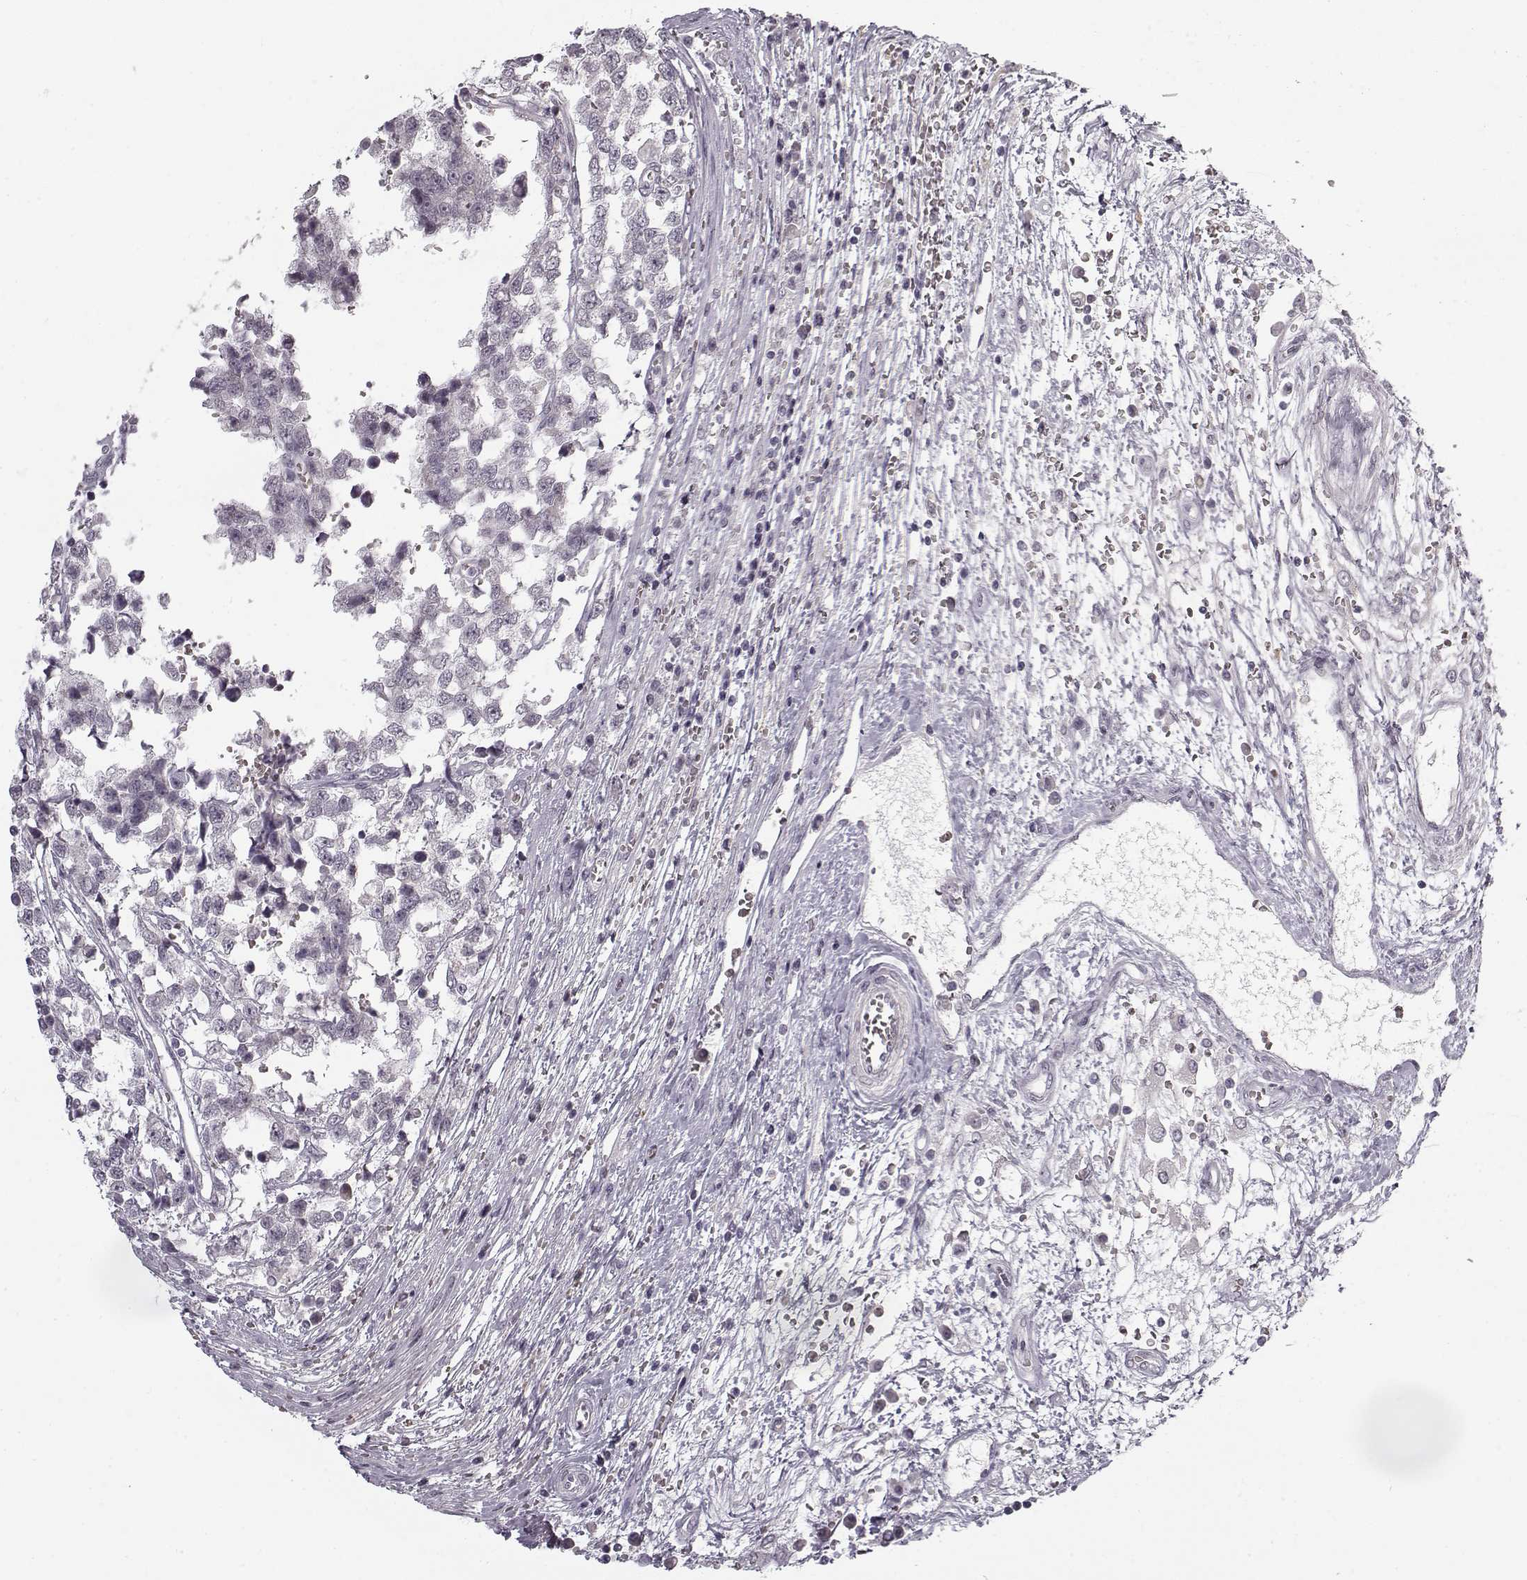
{"staining": {"intensity": "negative", "quantity": "none", "location": "none"}, "tissue": "testis cancer", "cell_type": "Tumor cells", "image_type": "cancer", "snomed": [{"axis": "morphology", "description": "Normal tissue, NOS"}, {"axis": "morphology", "description": "Seminoma, NOS"}, {"axis": "topography", "description": "Testis"}, {"axis": "topography", "description": "Epididymis"}], "caption": "The immunohistochemistry (IHC) micrograph has no significant staining in tumor cells of seminoma (testis) tissue. (Immunohistochemistry (ihc), brightfield microscopy, high magnification).", "gene": "SNCA", "patient": {"sex": "male", "age": 34}}